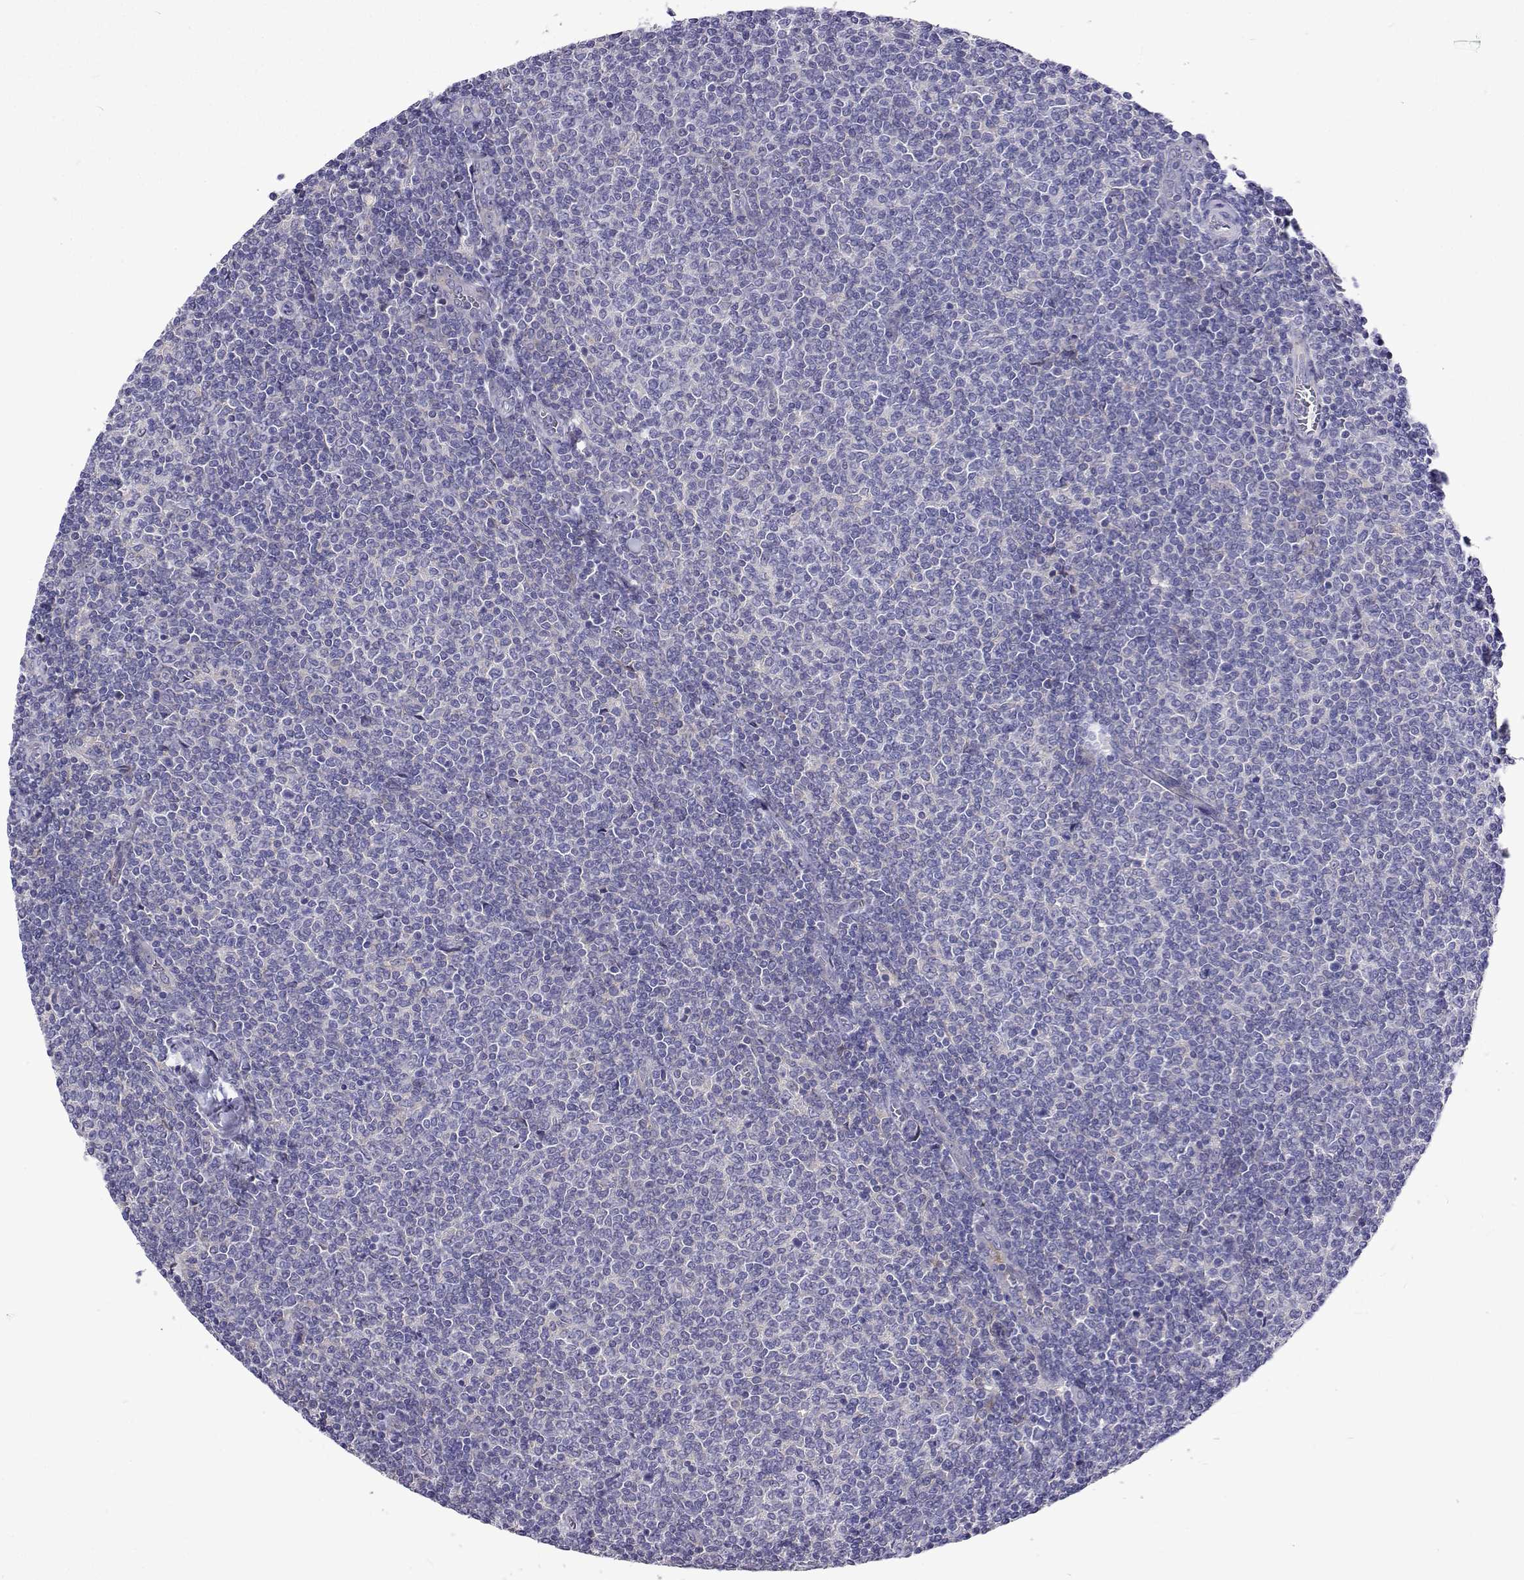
{"staining": {"intensity": "negative", "quantity": "none", "location": "none"}, "tissue": "lymphoma", "cell_type": "Tumor cells", "image_type": "cancer", "snomed": [{"axis": "morphology", "description": "Malignant lymphoma, non-Hodgkin's type, Low grade"}, {"axis": "topography", "description": "Lymph node"}], "caption": "There is no significant staining in tumor cells of low-grade malignant lymphoma, non-Hodgkin's type.", "gene": "LHFPL7", "patient": {"sex": "male", "age": 52}}